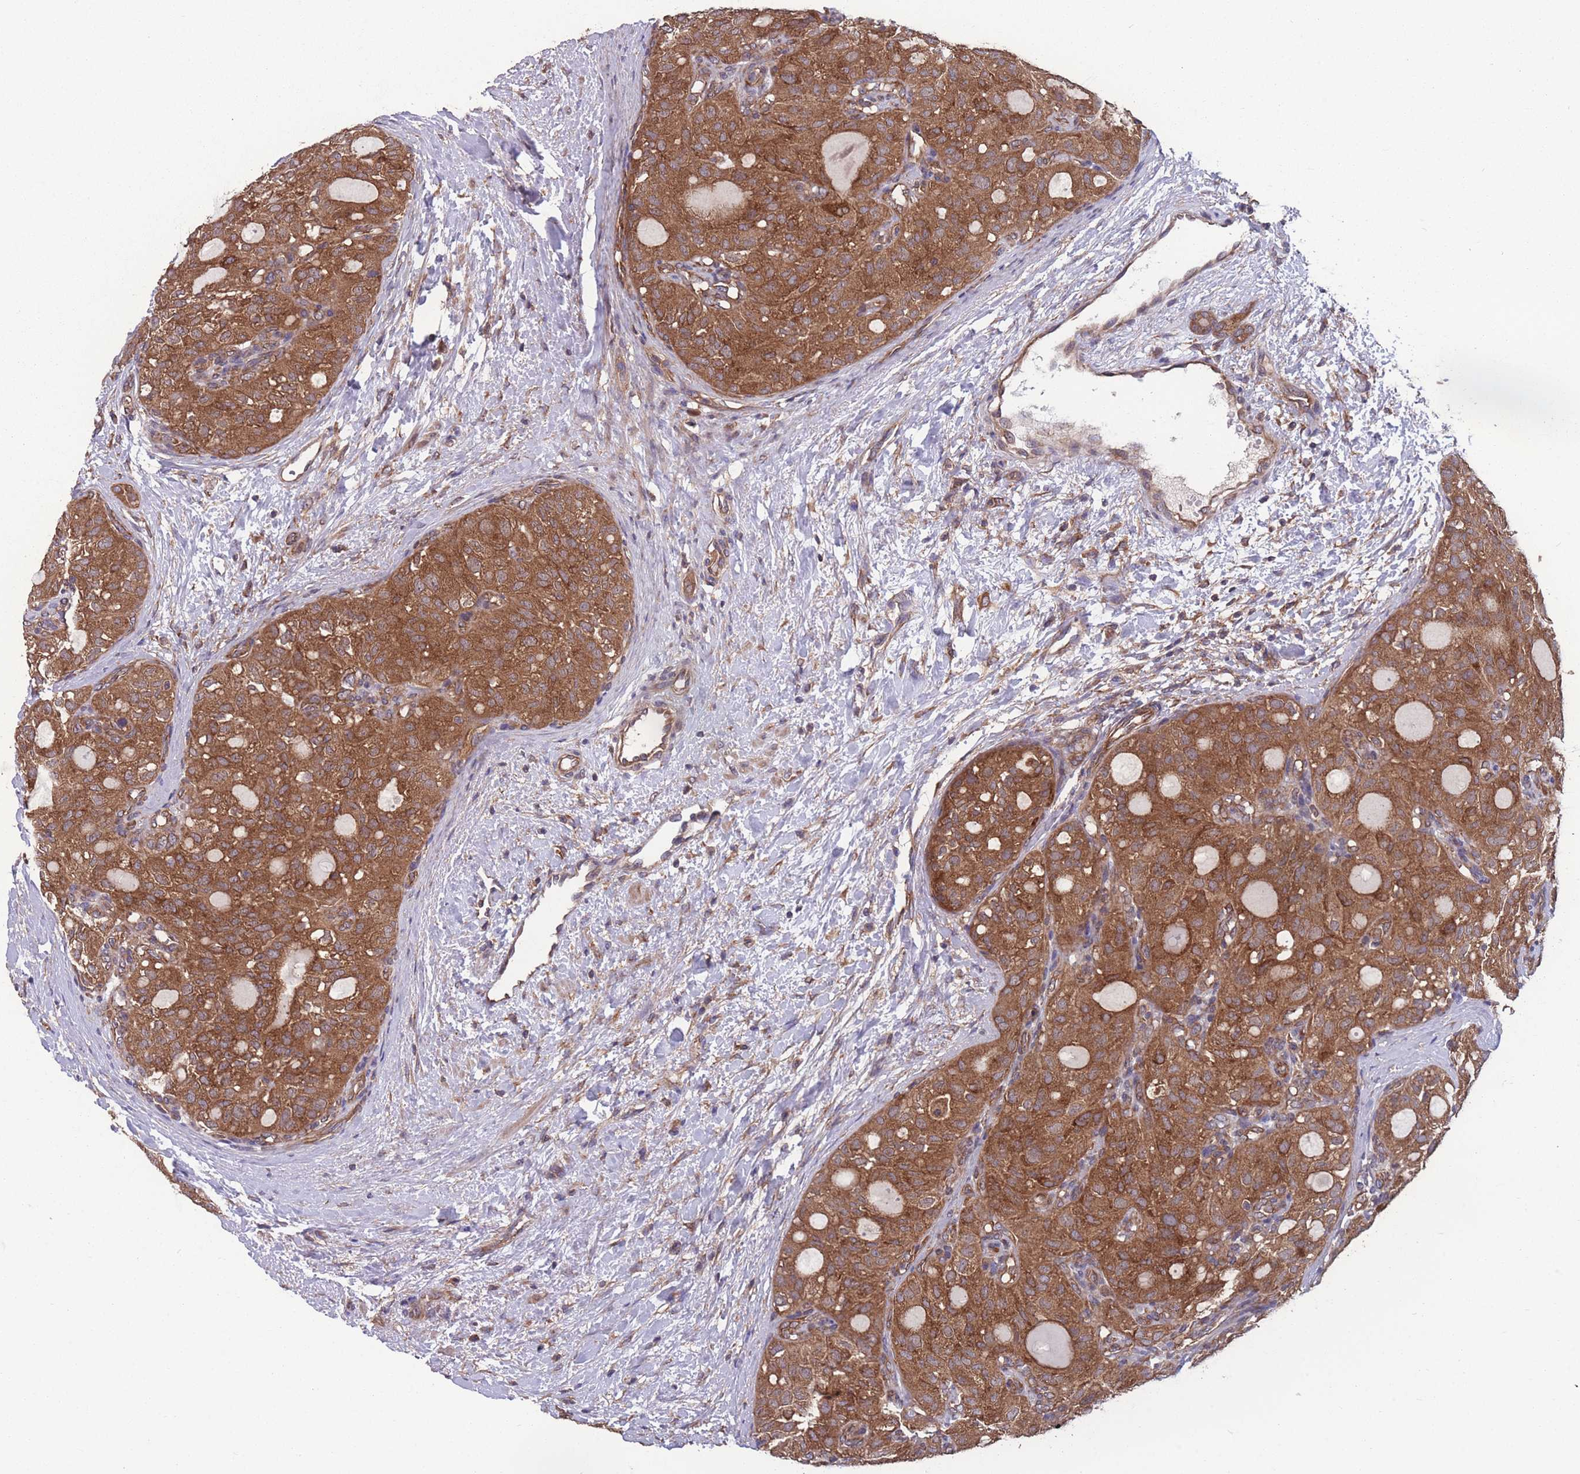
{"staining": {"intensity": "moderate", "quantity": ">75%", "location": "cytoplasmic/membranous"}, "tissue": "thyroid cancer", "cell_type": "Tumor cells", "image_type": "cancer", "snomed": [{"axis": "morphology", "description": "Follicular adenoma carcinoma, NOS"}, {"axis": "topography", "description": "Thyroid gland"}], "caption": "Thyroid cancer (follicular adenoma carcinoma) stained with a brown dye shows moderate cytoplasmic/membranous positive staining in approximately >75% of tumor cells.", "gene": "ZPR1", "patient": {"sex": "male", "age": 75}}